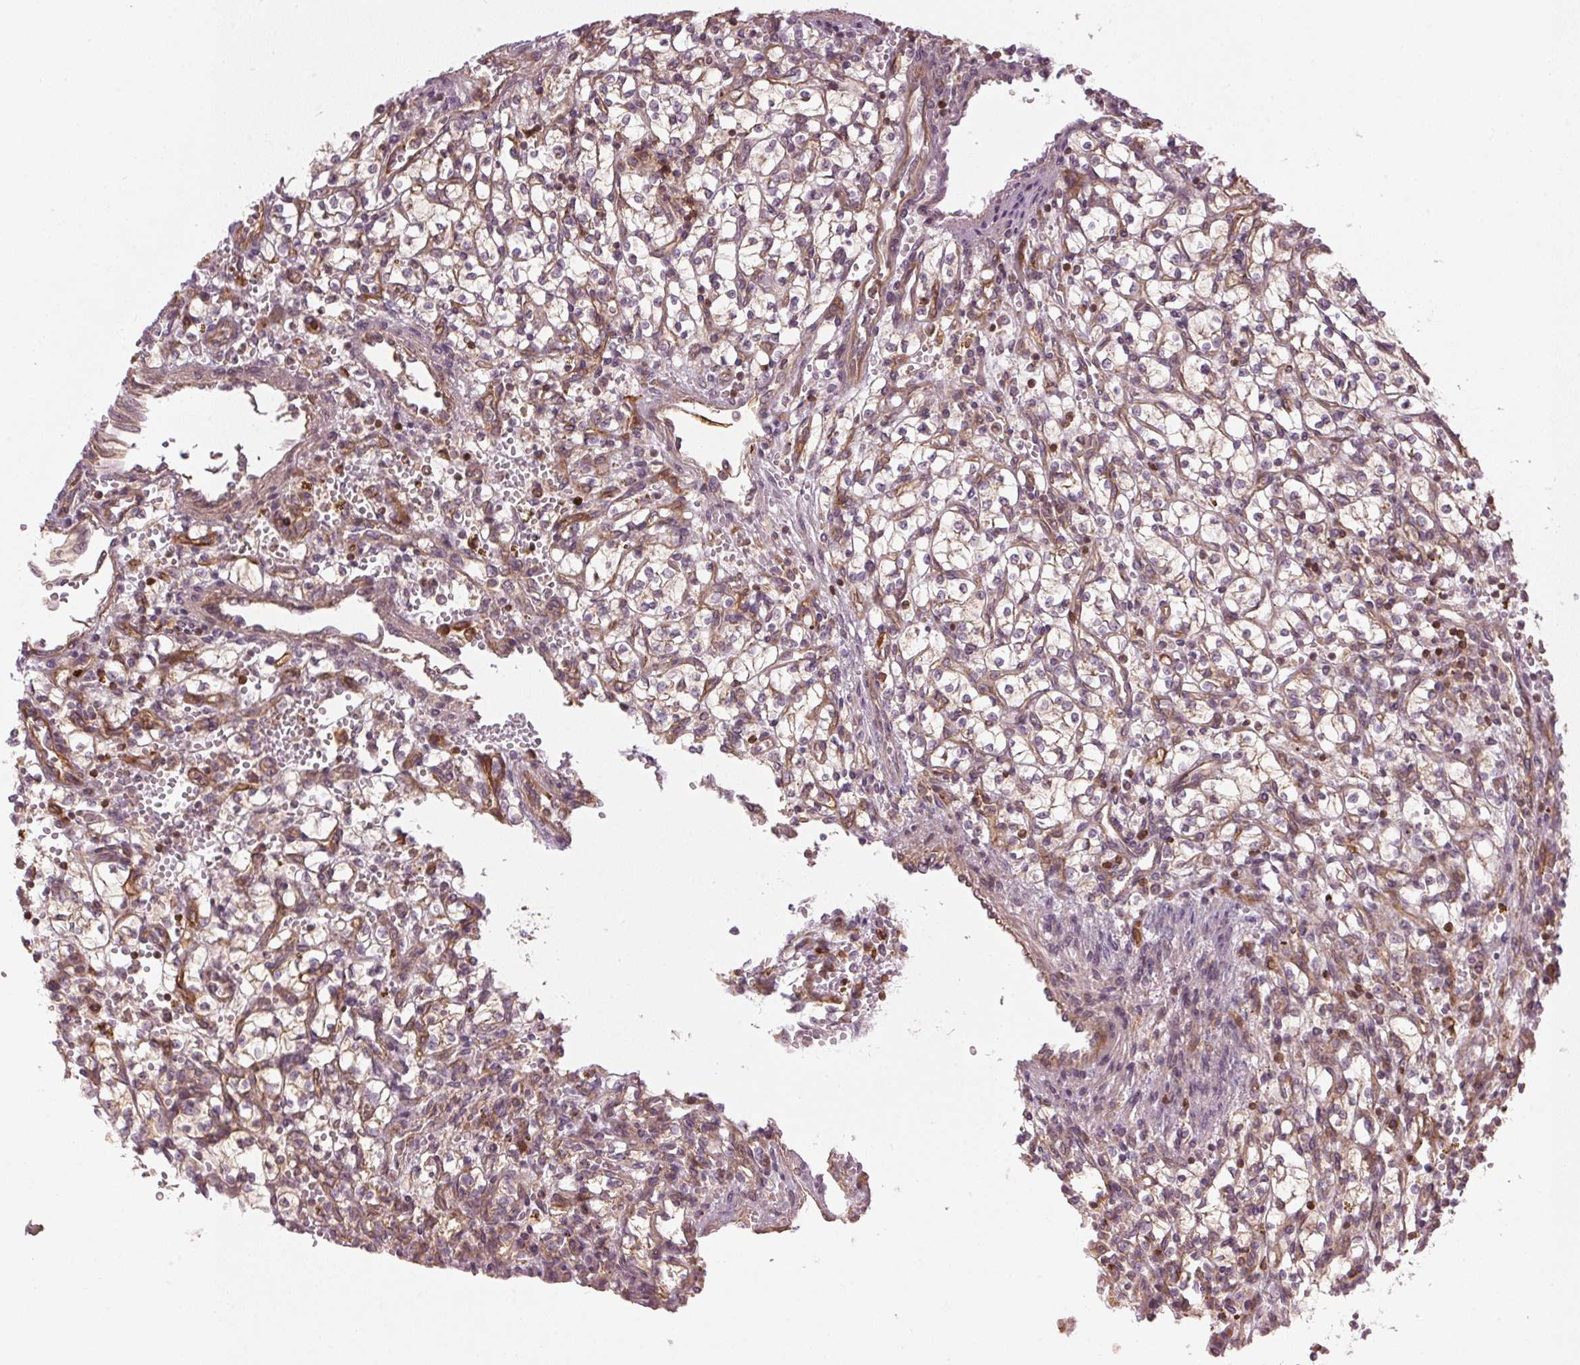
{"staining": {"intensity": "negative", "quantity": "none", "location": "none"}, "tissue": "renal cancer", "cell_type": "Tumor cells", "image_type": "cancer", "snomed": [{"axis": "morphology", "description": "Adenocarcinoma, NOS"}, {"axis": "topography", "description": "Kidney"}], "caption": "Immunohistochemistry (IHC) of renal adenocarcinoma shows no expression in tumor cells. Brightfield microscopy of immunohistochemistry stained with DAB (brown) and hematoxylin (blue), captured at high magnification.", "gene": "NADK2", "patient": {"sex": "female", "age": 64}}